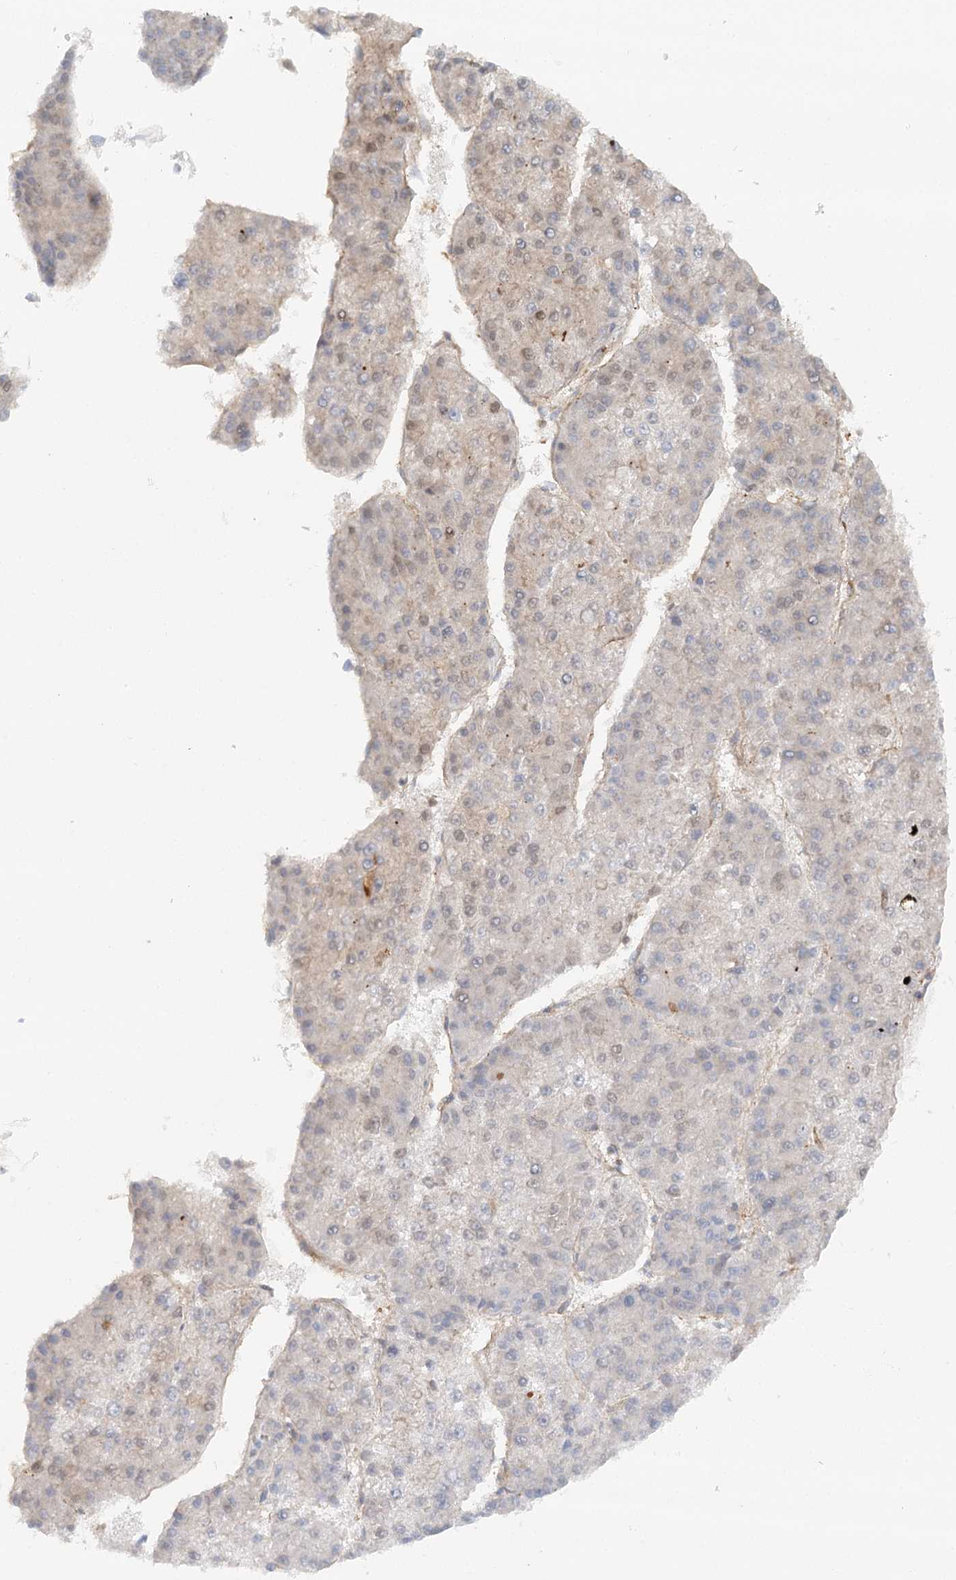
{"staining": {"intensity": "weak", "quantity": "<25%", "location": "nuclear"}, "tissue": "liver cancer", "cell_type": "Tumor cells", "image_type": "cancer", "snomed": [{"axis": "morphology", "description": "Carcinoma, Hepatocellular, NOS"}, {"axis": "topography", "description": "Liver"}], "caption": "A photomicrograph of human liver cancer is negative for staining in tumor cells. (DAB (3,3'-diaminobenzidine) IHC visualized using brightfield microscopy, high magnification).", "gene": "GBE1", "patient": {"sex": "female", "age": 73}}